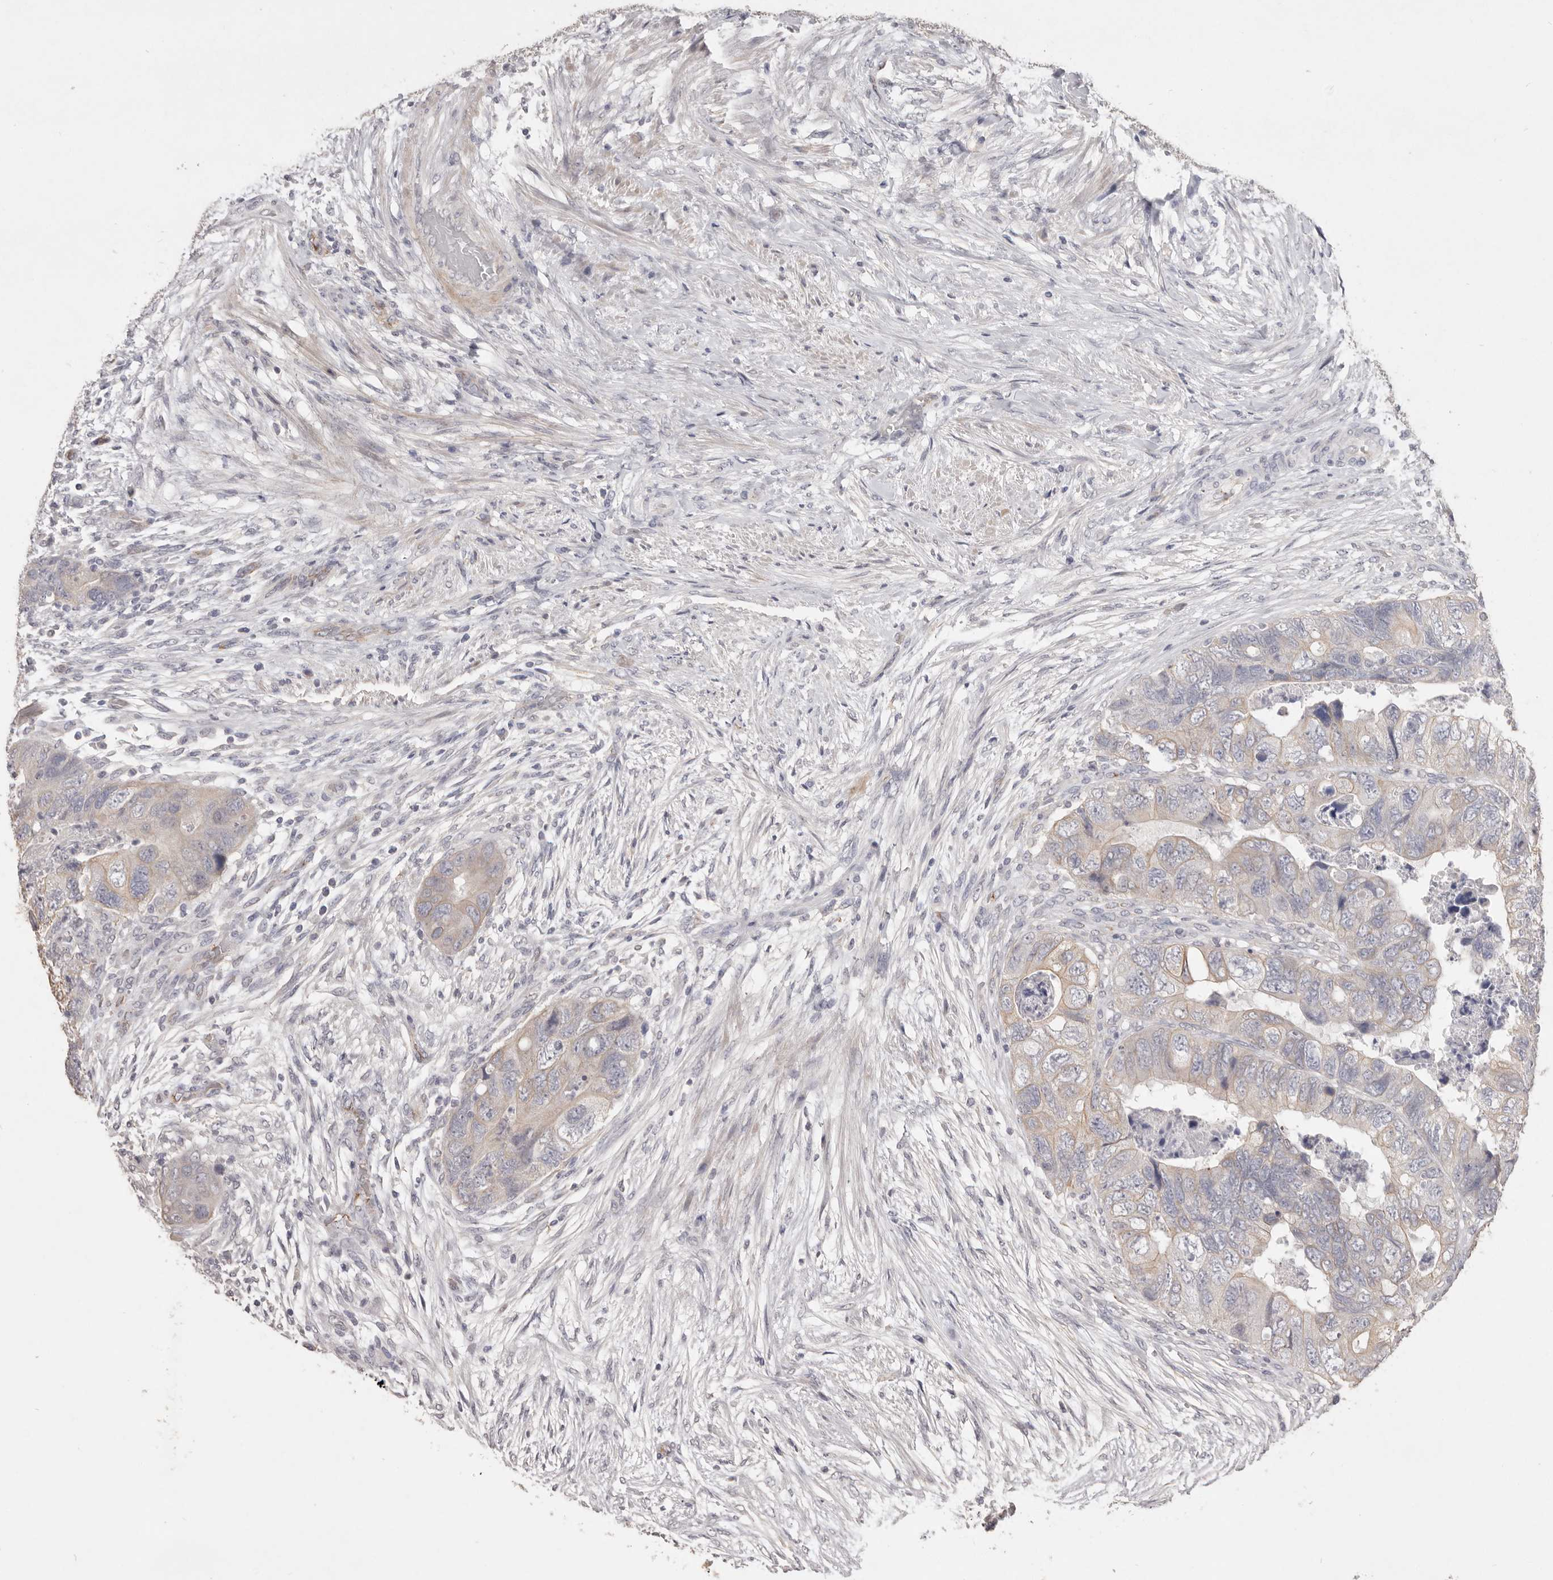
{"staining": {"intensity": "weak", "quantity": "<25%", "location": "cytoplasmic/membranous"}, "tissue": "colorectal cancer", "cell_type": "Tumor cells", "image_type": "cancer", "snomed": [{"axis": "morphology", "description": "Adenocarcinoma, NOS"}, {"axis": "topography", "description": "Rectum"}], "caption": "DAB immunohistochemical staining of adenocarcinoma (colorectal) displays no significant expression in tumor cells.", "gene": "ZYG11B", "patient": {"sex": "male", "age": 63}}